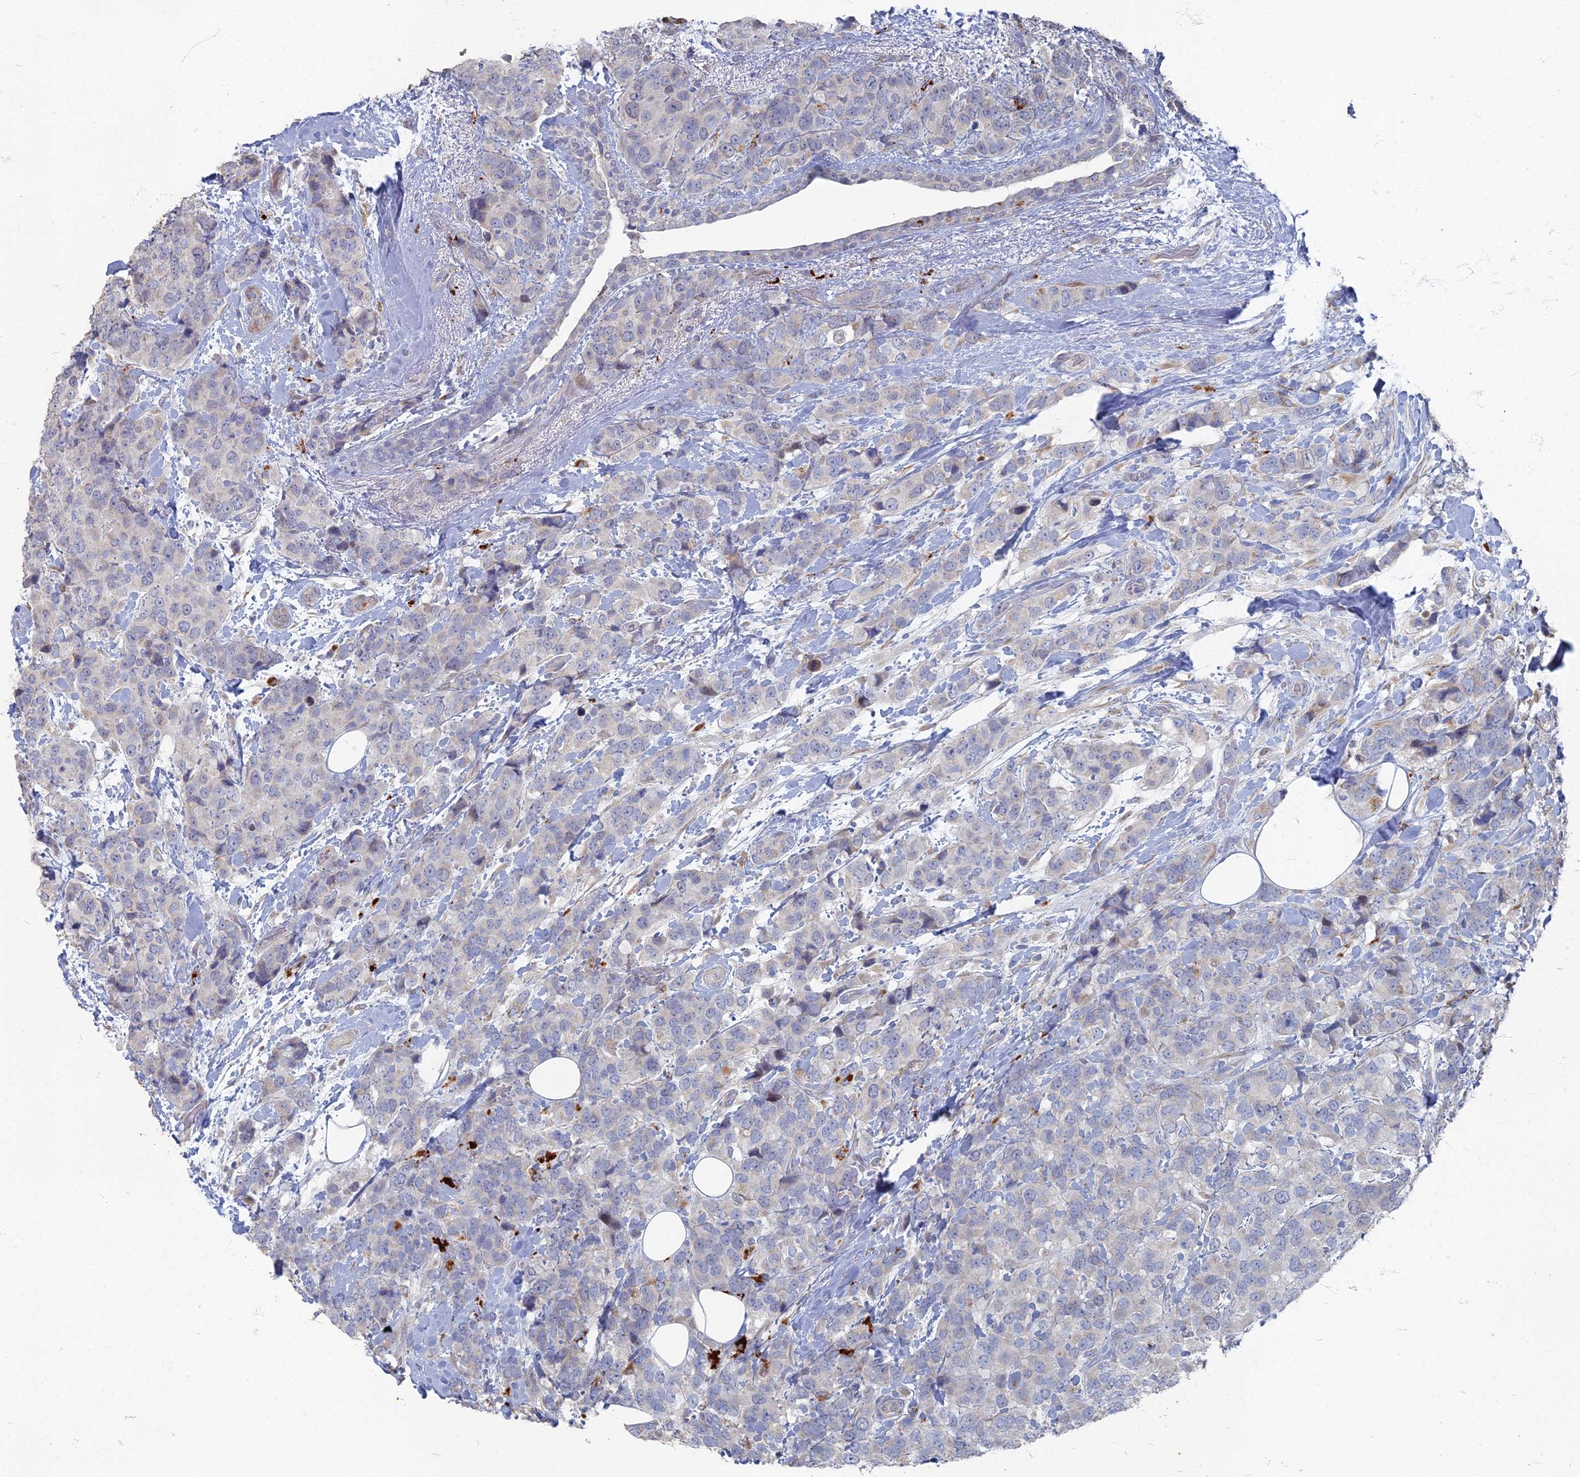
{"staining": {"intensity": "negative", "quantity": "none", "location": "none"}, "tissue": "breast cancer", "cell_type": "Tumor cells", "image_type": "cancer", "snomed": [{"axis": "morphology", "description": "Lobular carcinoma"}, {"axis": "topography", "description": "Breast"}], "caption": "DAB (3,3'-diaminobenzidine) immunohistochemical staining of breast cancer (lobular carcinoma) demonstrates no significant positivity in tumor cells.", "gene": "TMEM128", "patient": {"sex": "female", "age": 59}}